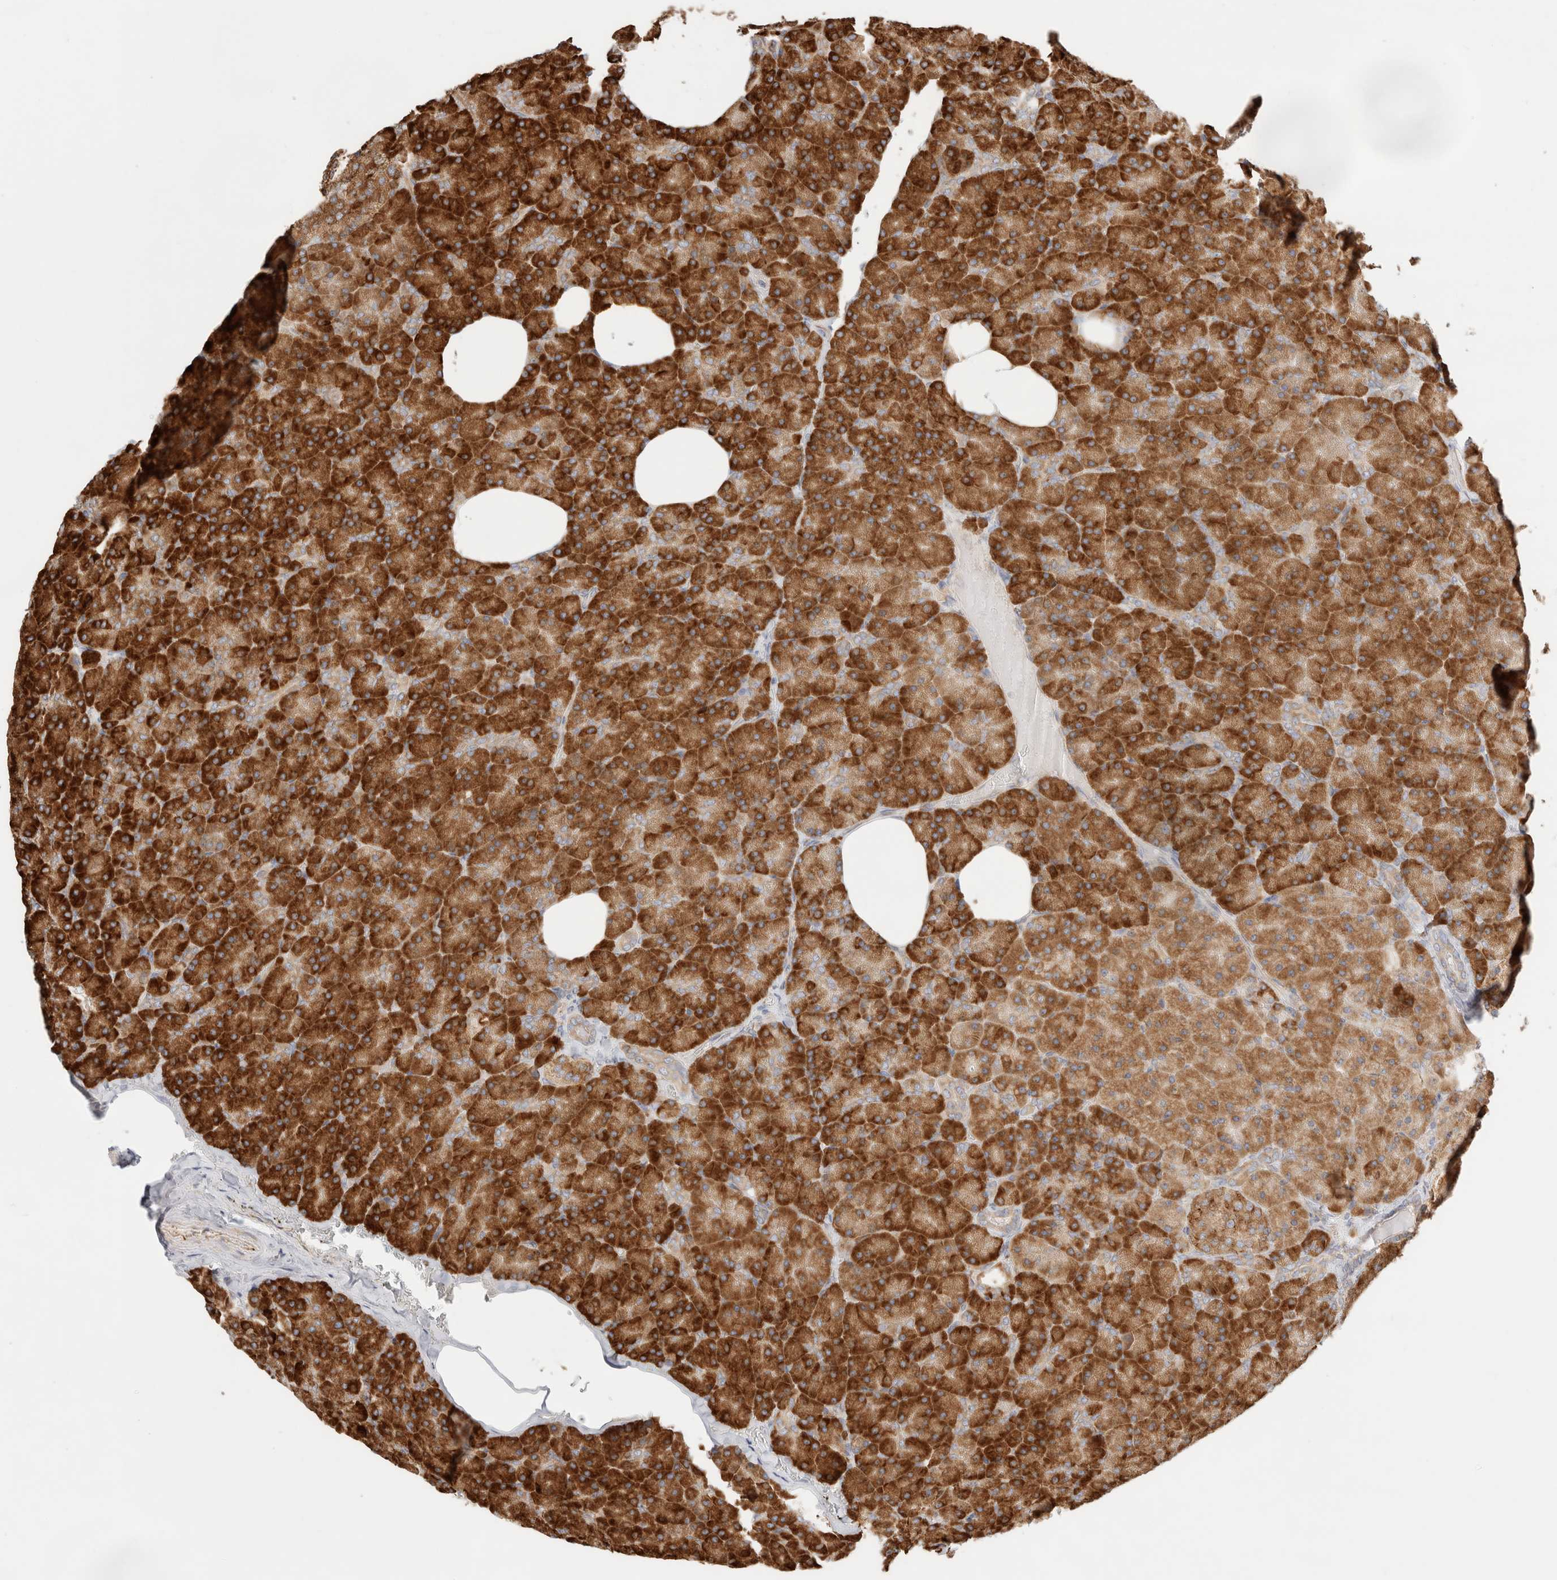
{"staining": {"intensity": "strong", "quantity": ">75%", "location": "cytoplasmic/membranous"}, "tissue": "pancreas", "cell_type": "Exocrine glandular cells", "image_type": "normal", "snomed": [{"axis": "morphology", "description": "Normal tissue, NOS"}, {"axis": "topography", "description": "Pancreas"}], "caption": "Brown immunohistochemical staining in benign pancreas exhibits strong cytoplasmic/membranous staining in approximately >75% of exocrine glandular cells.", "gene": "ZC2HC1A", "patient": {"sex": "female", "age": 35}}